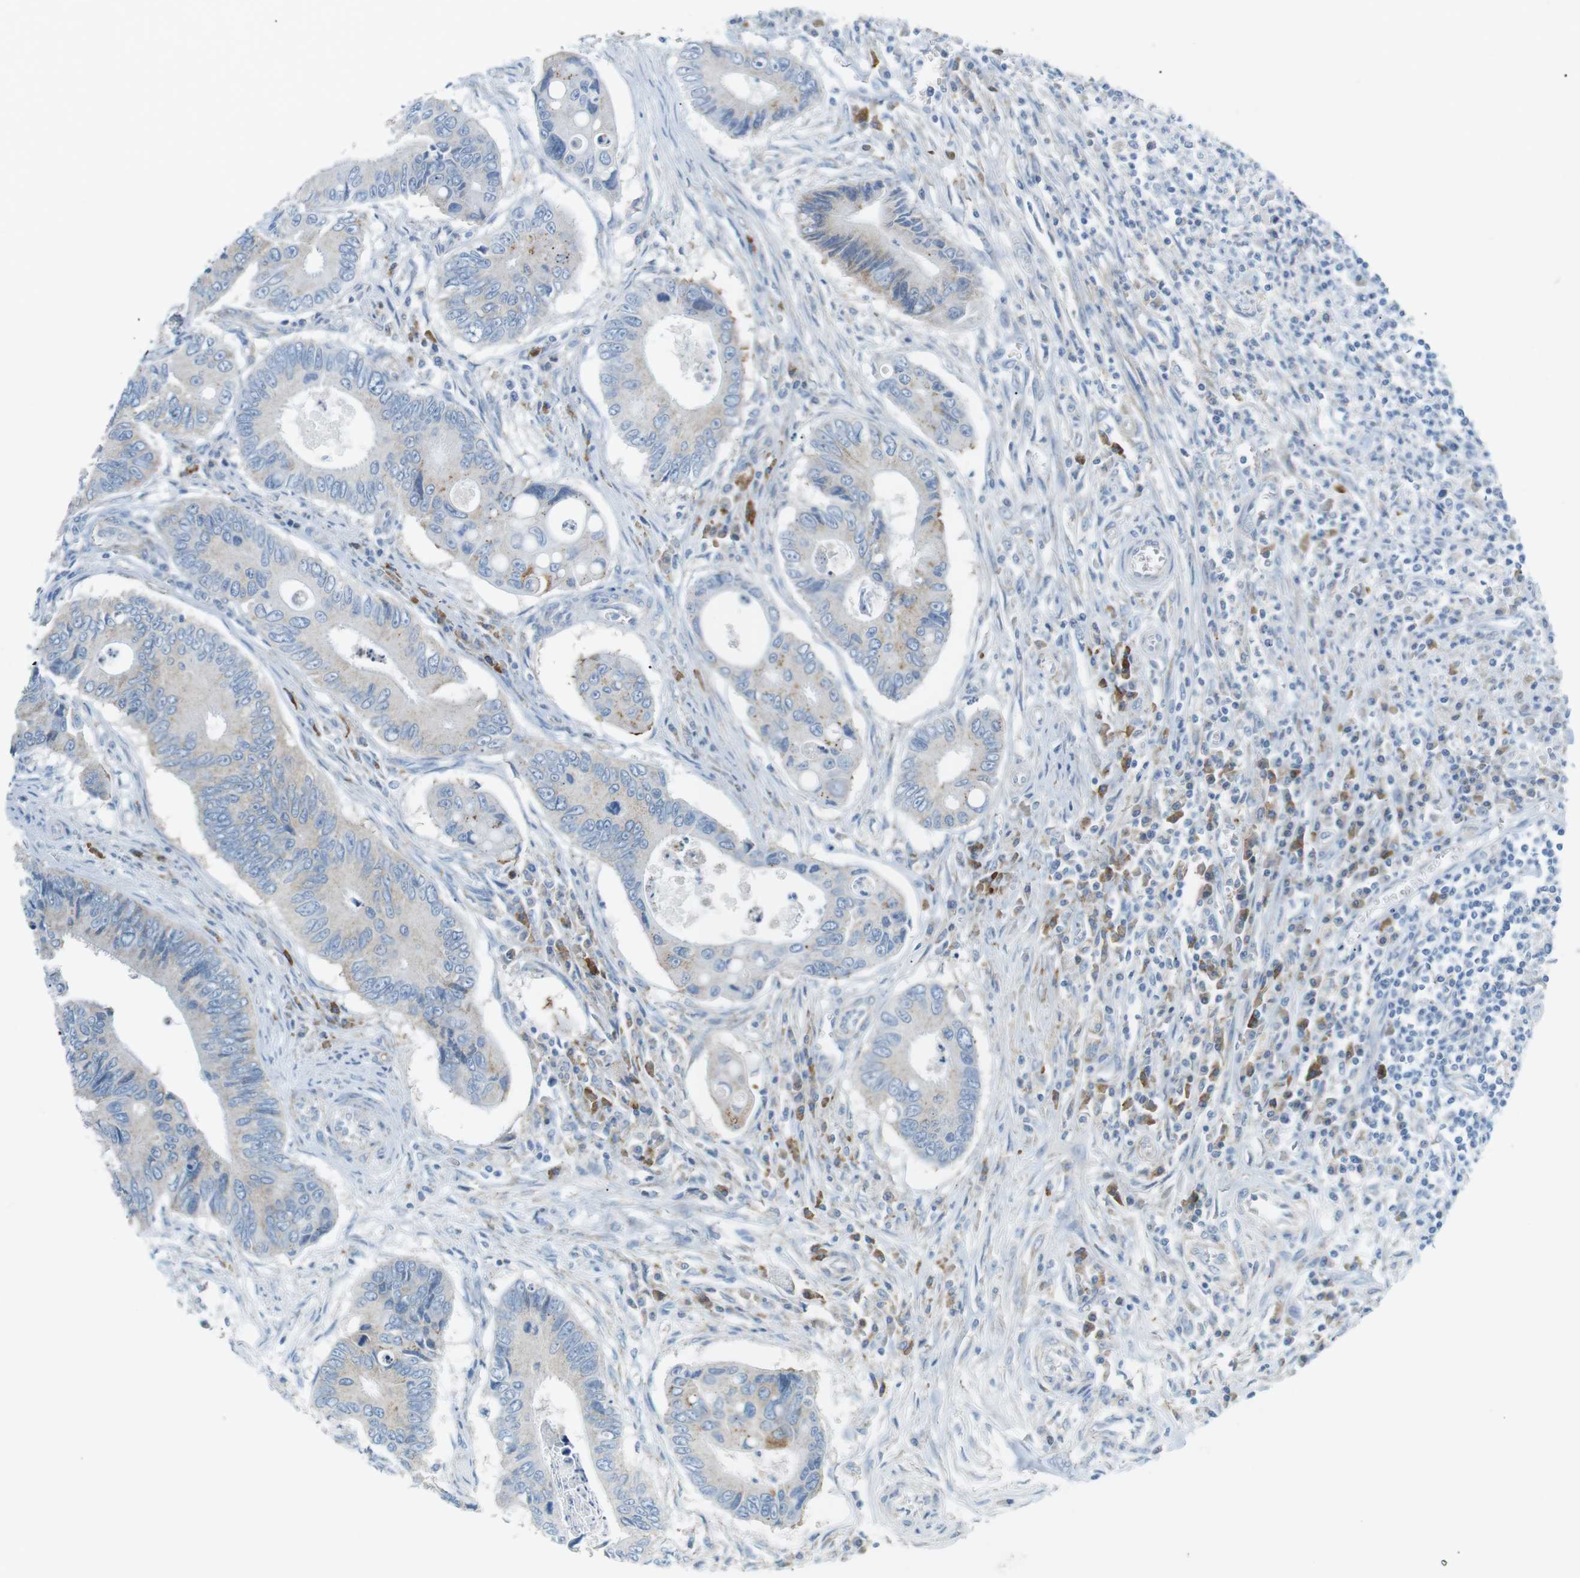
{"staining": {"intensity": "negative", "quantity": "none", "location": "none"}, "tissue": "colorectal cancer", "cell_type": "Tumor cells", "image_type": "cancer", "snomed": [{"axis": "morphology", "description": "Inflammation, NOS"}, {"axis": "morphology", "description": "Adenocarcinoma, NOS"}, {"axis": "topography", "description": "Colon"}], "caption": "Colorectal cancer (adenocarcinoma) was stained to show a protein in brown. There is no significant positivity in tumor cells. The staining was performed using DAB (3,3'-diaminobenzidine) to visualize the protein expression in brown, while the nuclei were stained in blue with hematoxylin (Magnification: 20x).", "gene": "VAMP1", "patient": {"sex": "male", "age": 72}}